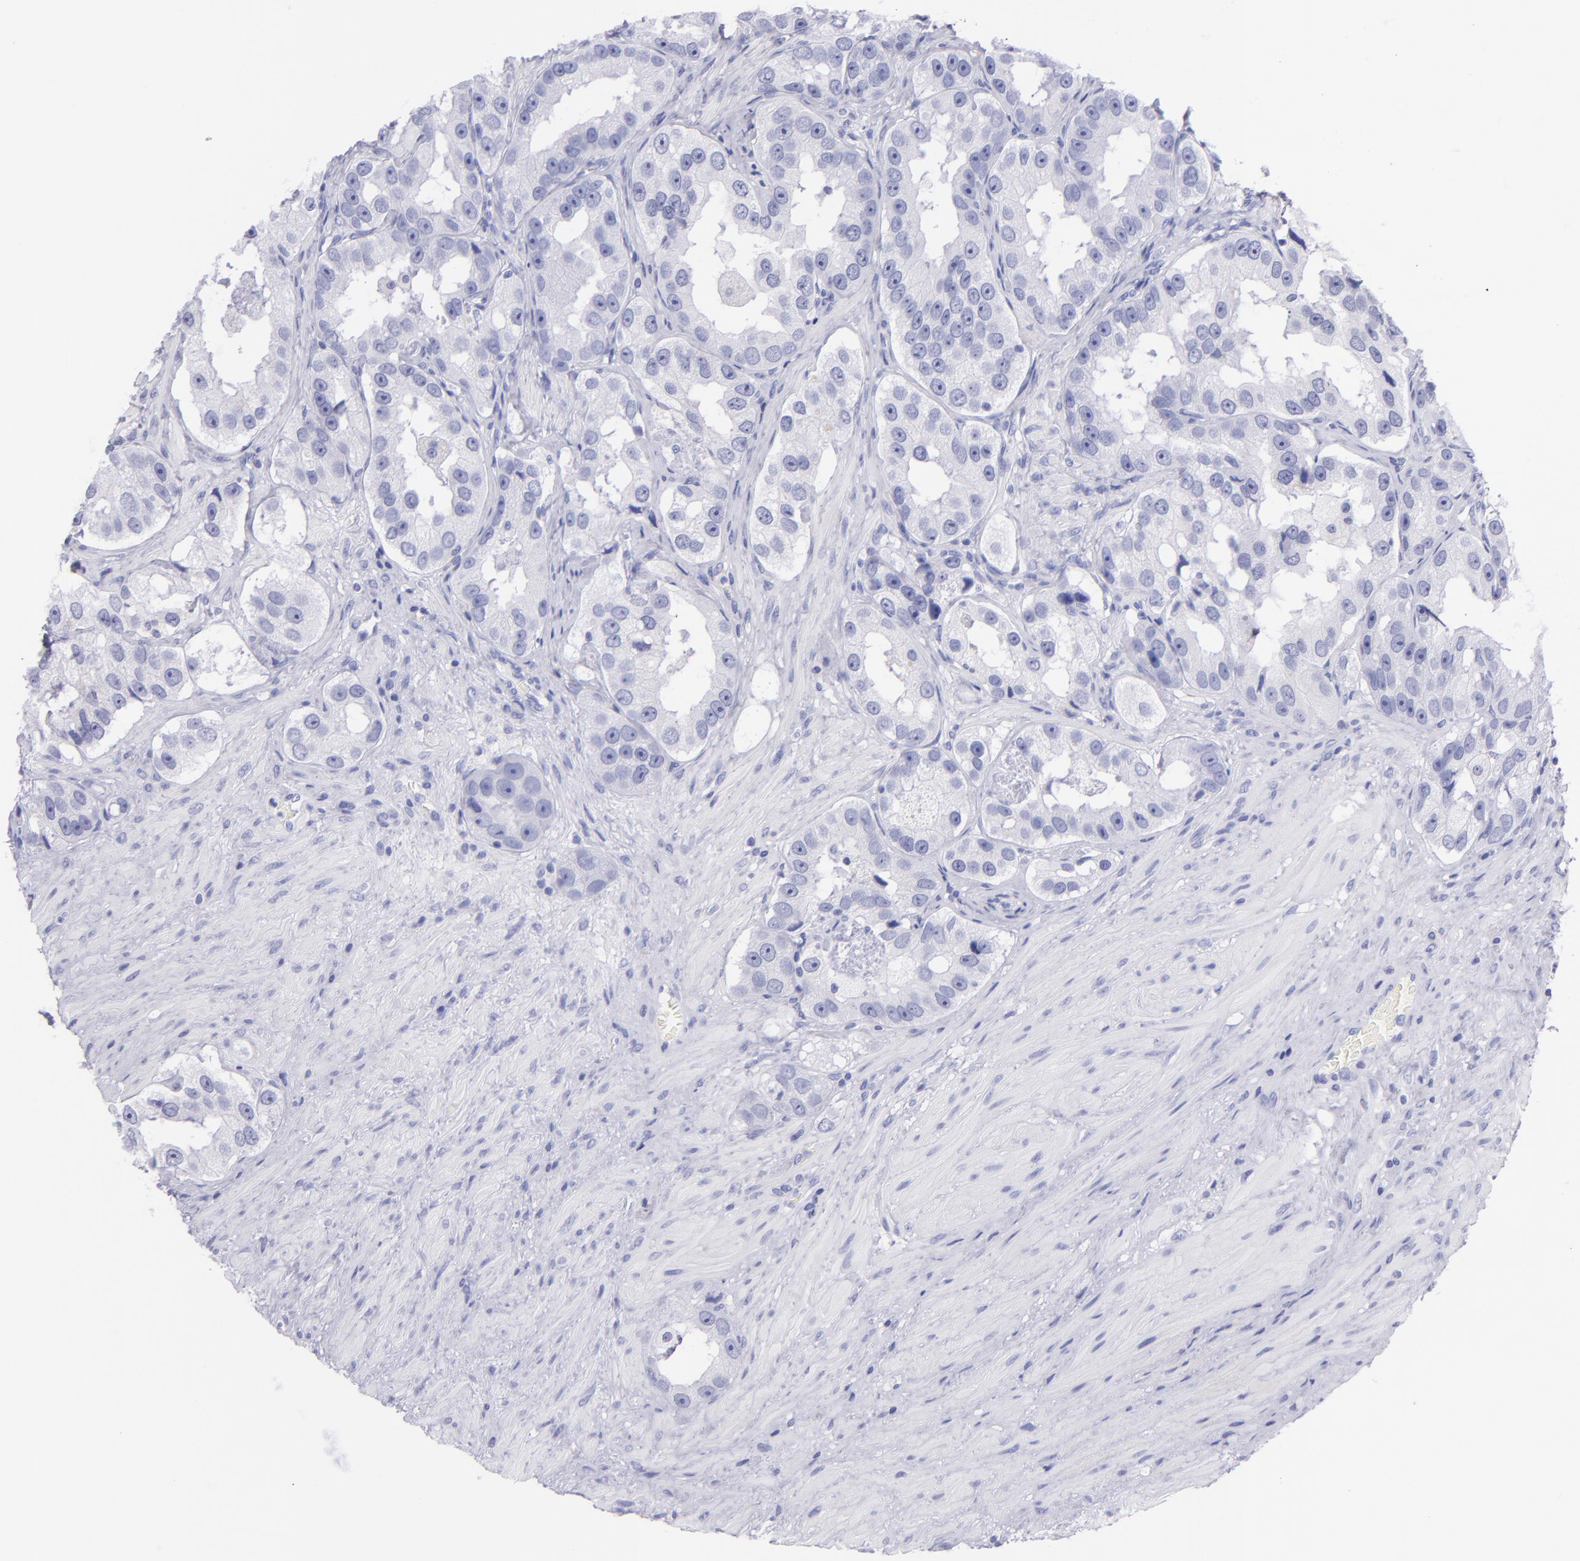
{"staining": {"intensity": "negative", "quantity": "none", "location": "none"}, "tissue": "prostate cancer", "cell_type": "Tumor cells", "image_type": "cancer", "snomed": [{"axis": "morphology", "description": "Adenocarcinoma, High grade"}, {"axis": "topography", "description": "Prostate"}], "caption": "IHC micrograph of human prostate cancer (high-grade adenocarcinoma) stained for a protein (brown), which displays no staining in tumor cells. (DAB immunohistochemistry with hematoxylin counter stain).", "gene": "CNP", "patient": {"sex": "male", "age": 63}}